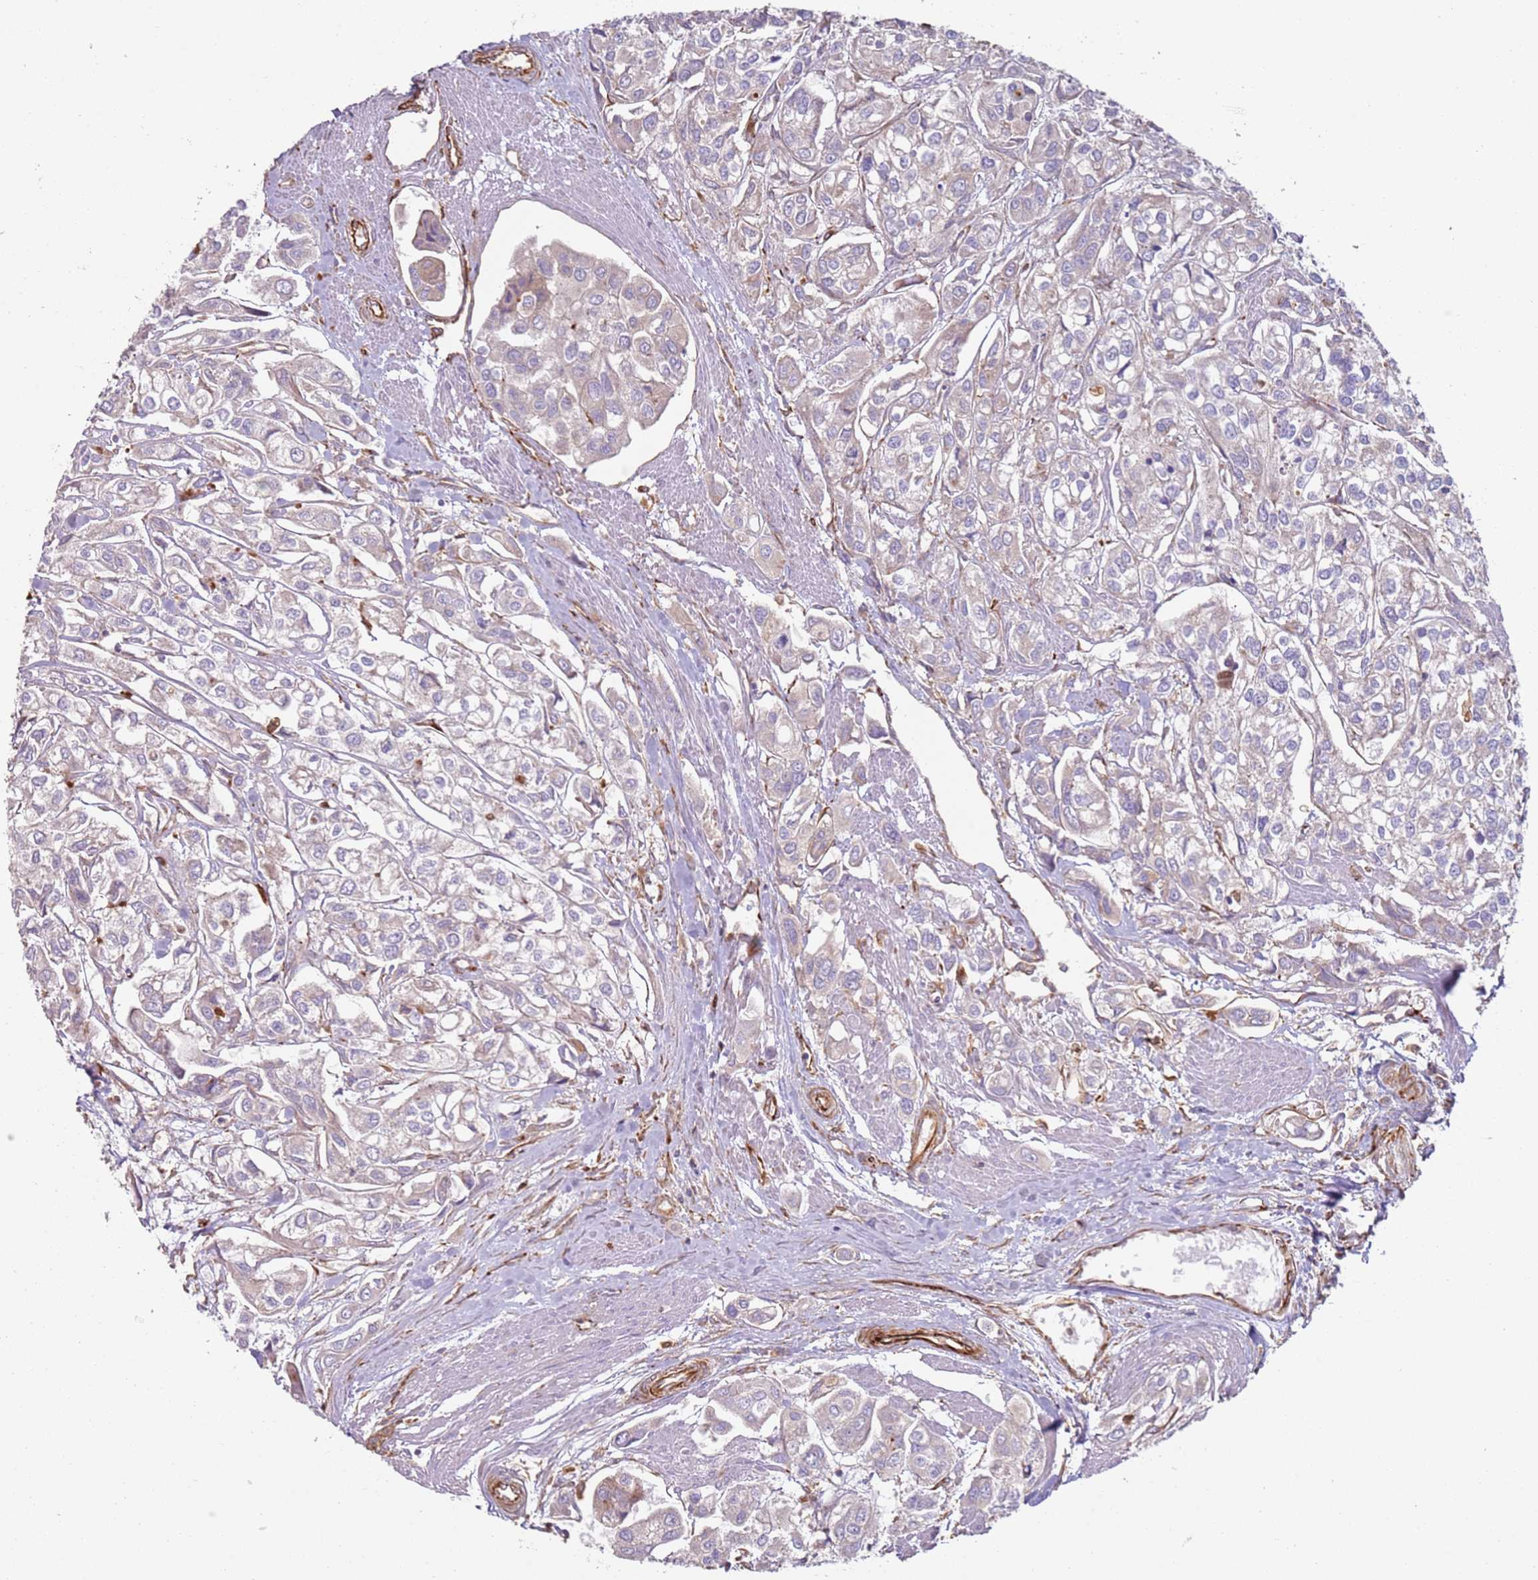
{"staining": {"intensity": "weak", "quantity": "25%-75%", "location": "cytoplasmic/membranous"}, "tissue": "urothelial cancer", "cell_type": "Tumor cells", "image_type": "cancer", "snomed": [{"axis": "morphology", "description": "Urothelial carcinoma, High grade"}, {"axis": "topography", "description": "Urinary bladder"}], "caption": "Protein expression analysis of urothelial cancer demonstrates weak cytoplasmic/membranous staining in about 25%-75% of tumor cells.", "gene": "SNAPIN", "patient": {"sex": "male", "age": 67}}